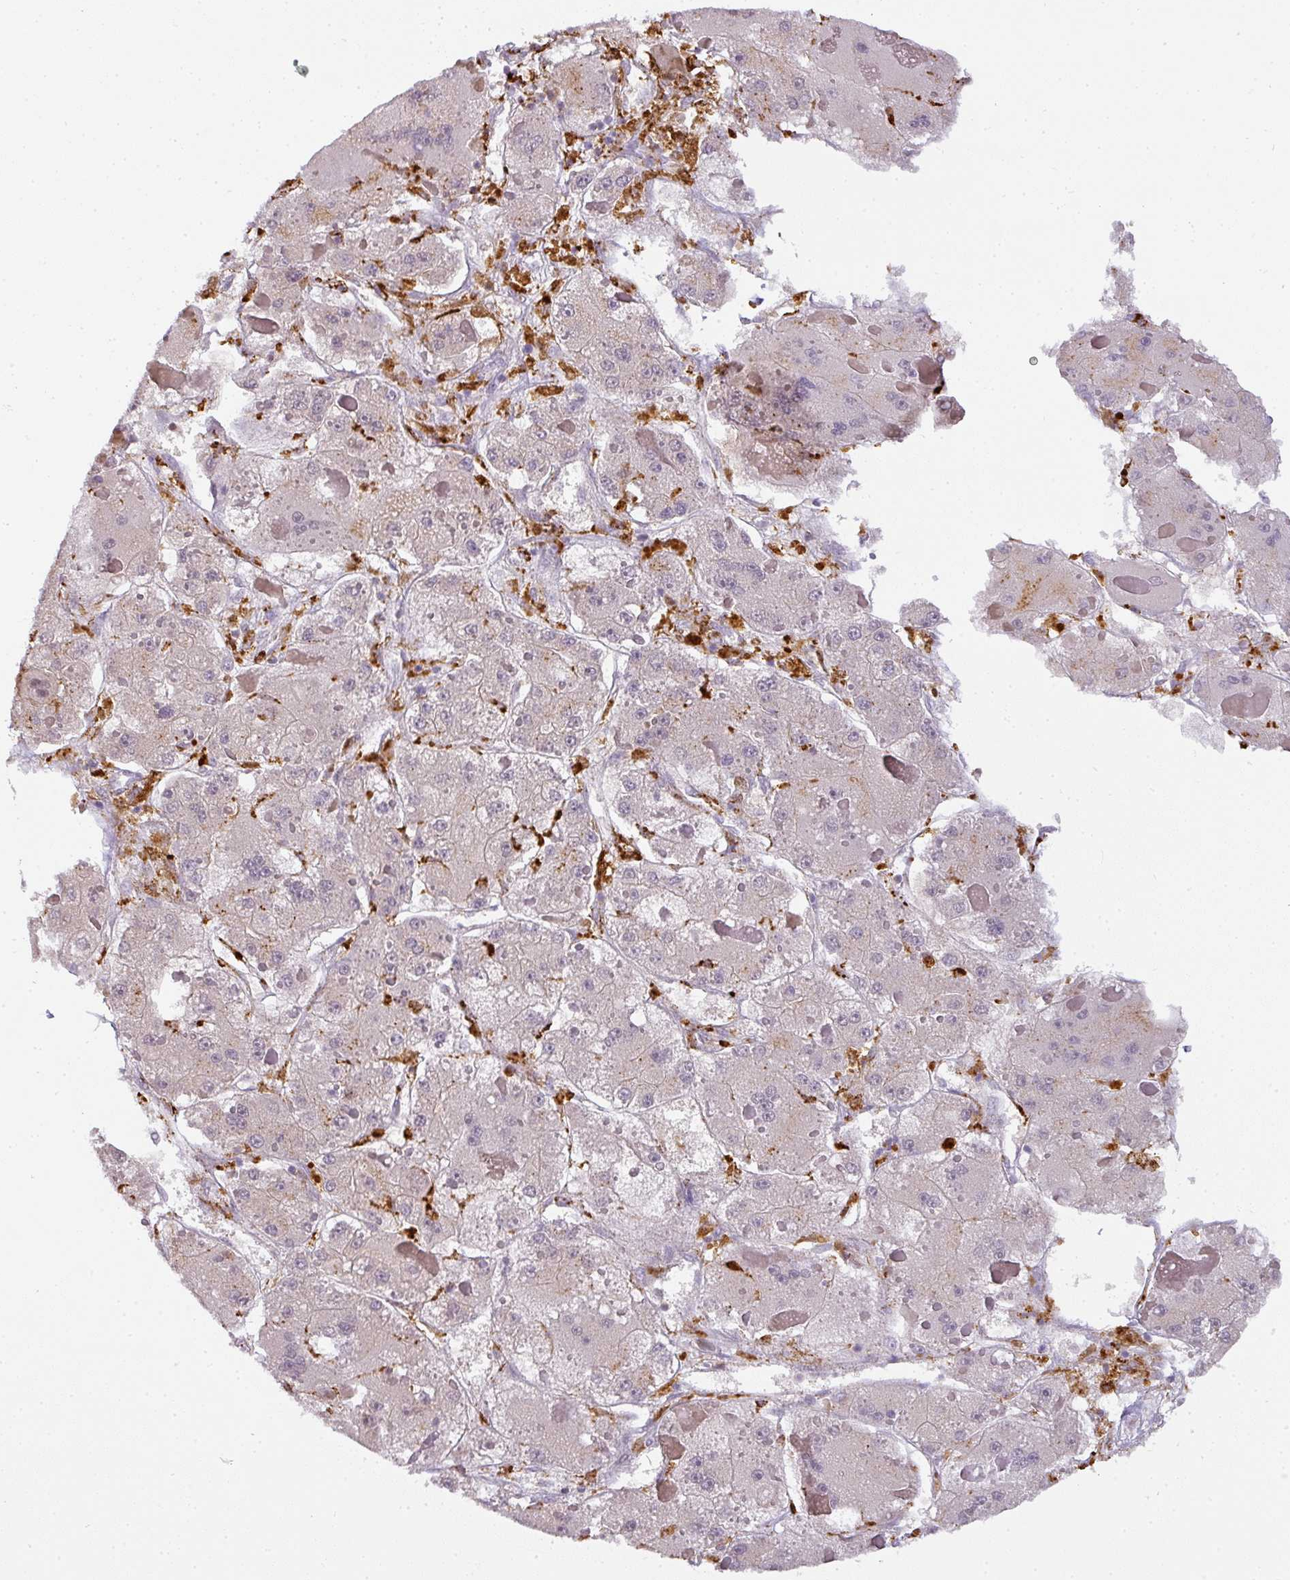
{"staining": {"intensity": "weak", "quantity": "<25%", "location": "cytoplasmic/membranous"}, "tissue": "liver cancer", "cell_type": "Tumor cells", "image_type": "cancer", "snomed": [{"axis": "morphology", "description": "Carcinoma, Hepatocellular, NOS"}, {"axis": "topography", "description": "Liver"}], "caption": "Immunohistochemistry (IHC) of liver cancer (hepatocellular carcinoma) displays no positivity in tumor cells.", "gene": "MMACHC", "patient": {"sex": "female", "age": 73}}